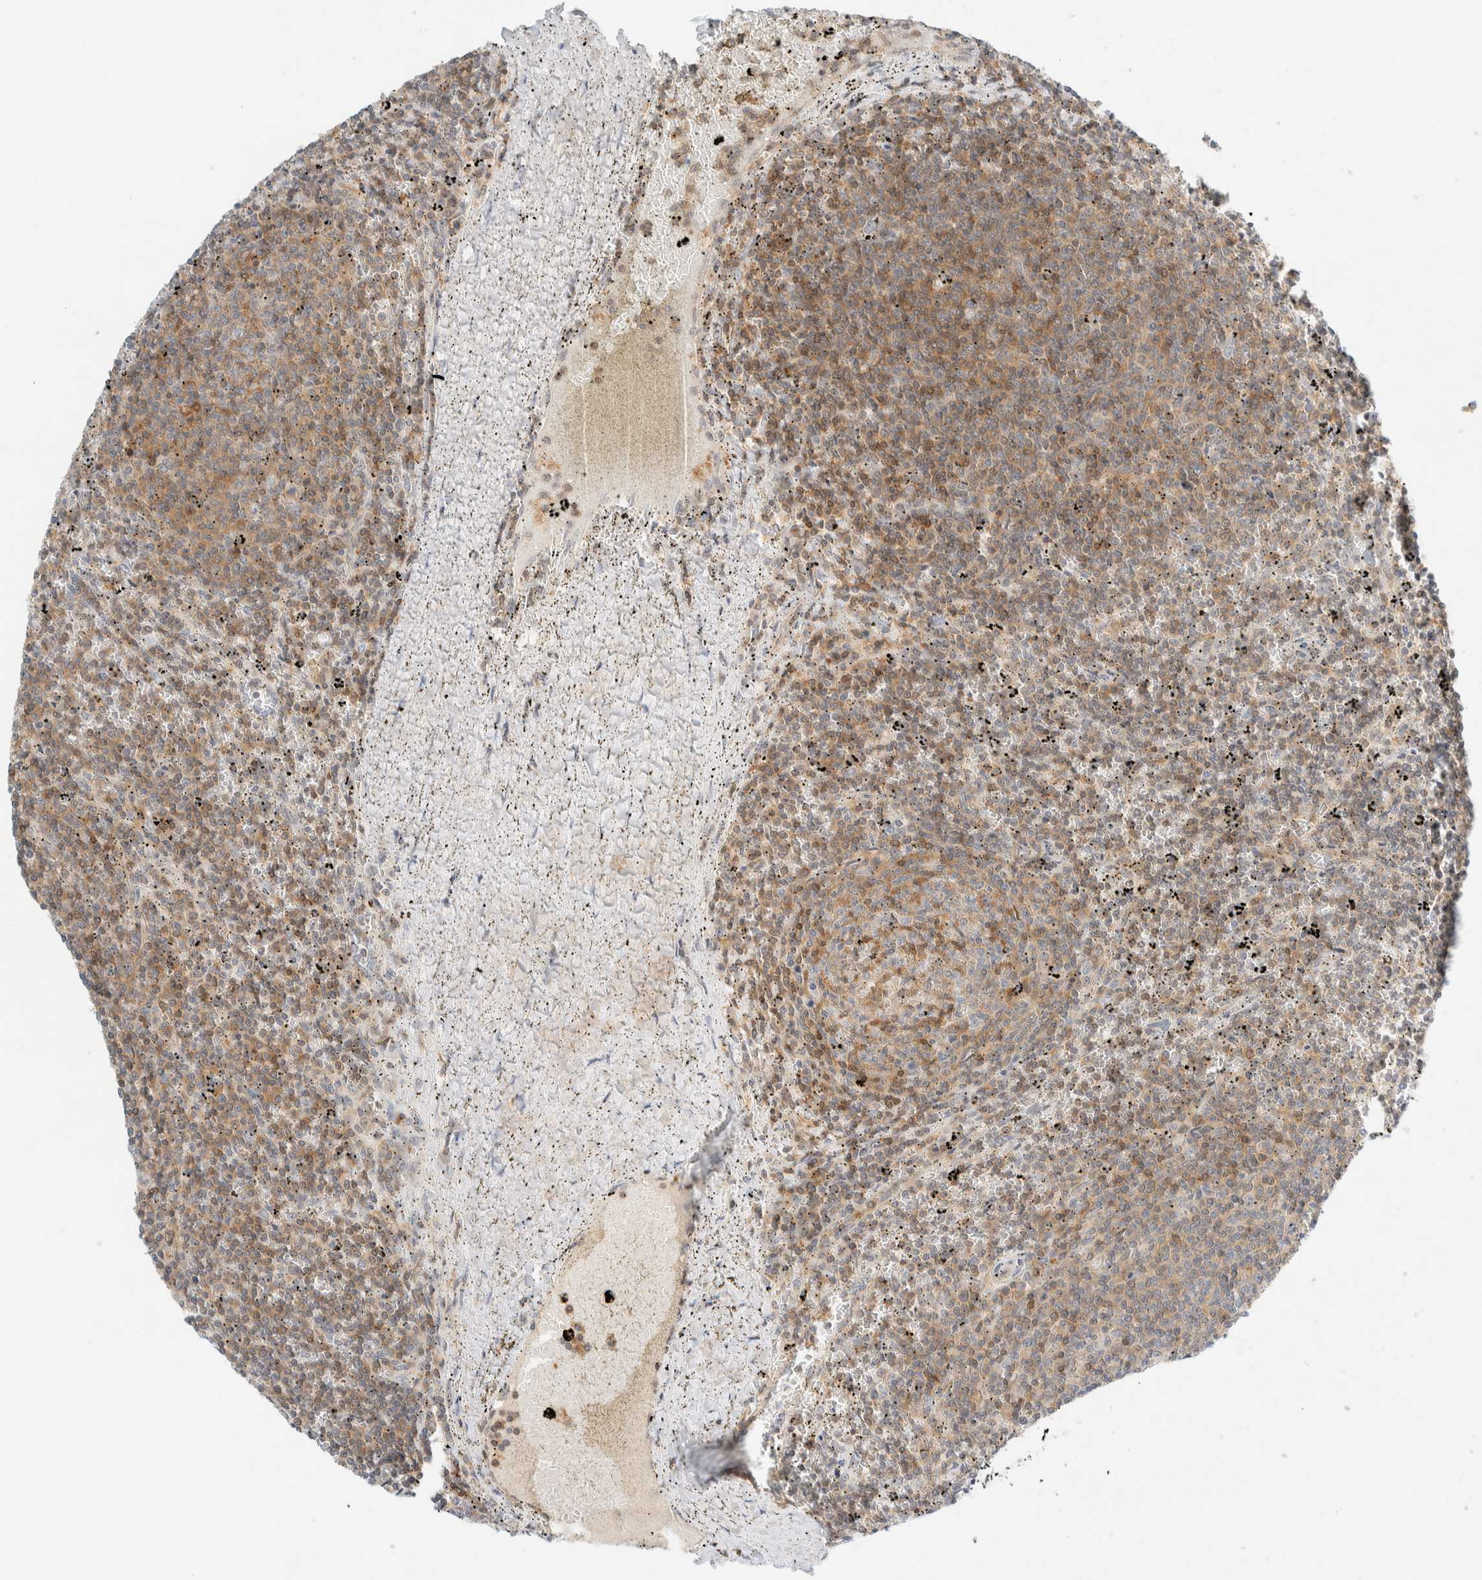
{"staining": {"intensity": "moderate", "quantity": ">75%", "location": "cytoplasmic/membranous"}, "tissue": "lymphoma", "cell_type": "Tumor cells", "image_type": "cancer", "snomed": [{"axis": "morphology", "description": "Malignant lymphoma, non-Hodgkin's type, Low grade"}, {"axis": "topography", "description": "Spleen"}], "caption": "Immunohistochemistry (IHC) image of low-grade malignant lymphoma, non-Hodgkin's type stained for a protein (brown), which reveals medium levels of moderate cytoplasmic/membranous positivity in approximately >75% of tumor cells.", "gene": "PCYT2", "patient": {"sex": "female", "age": 50}}